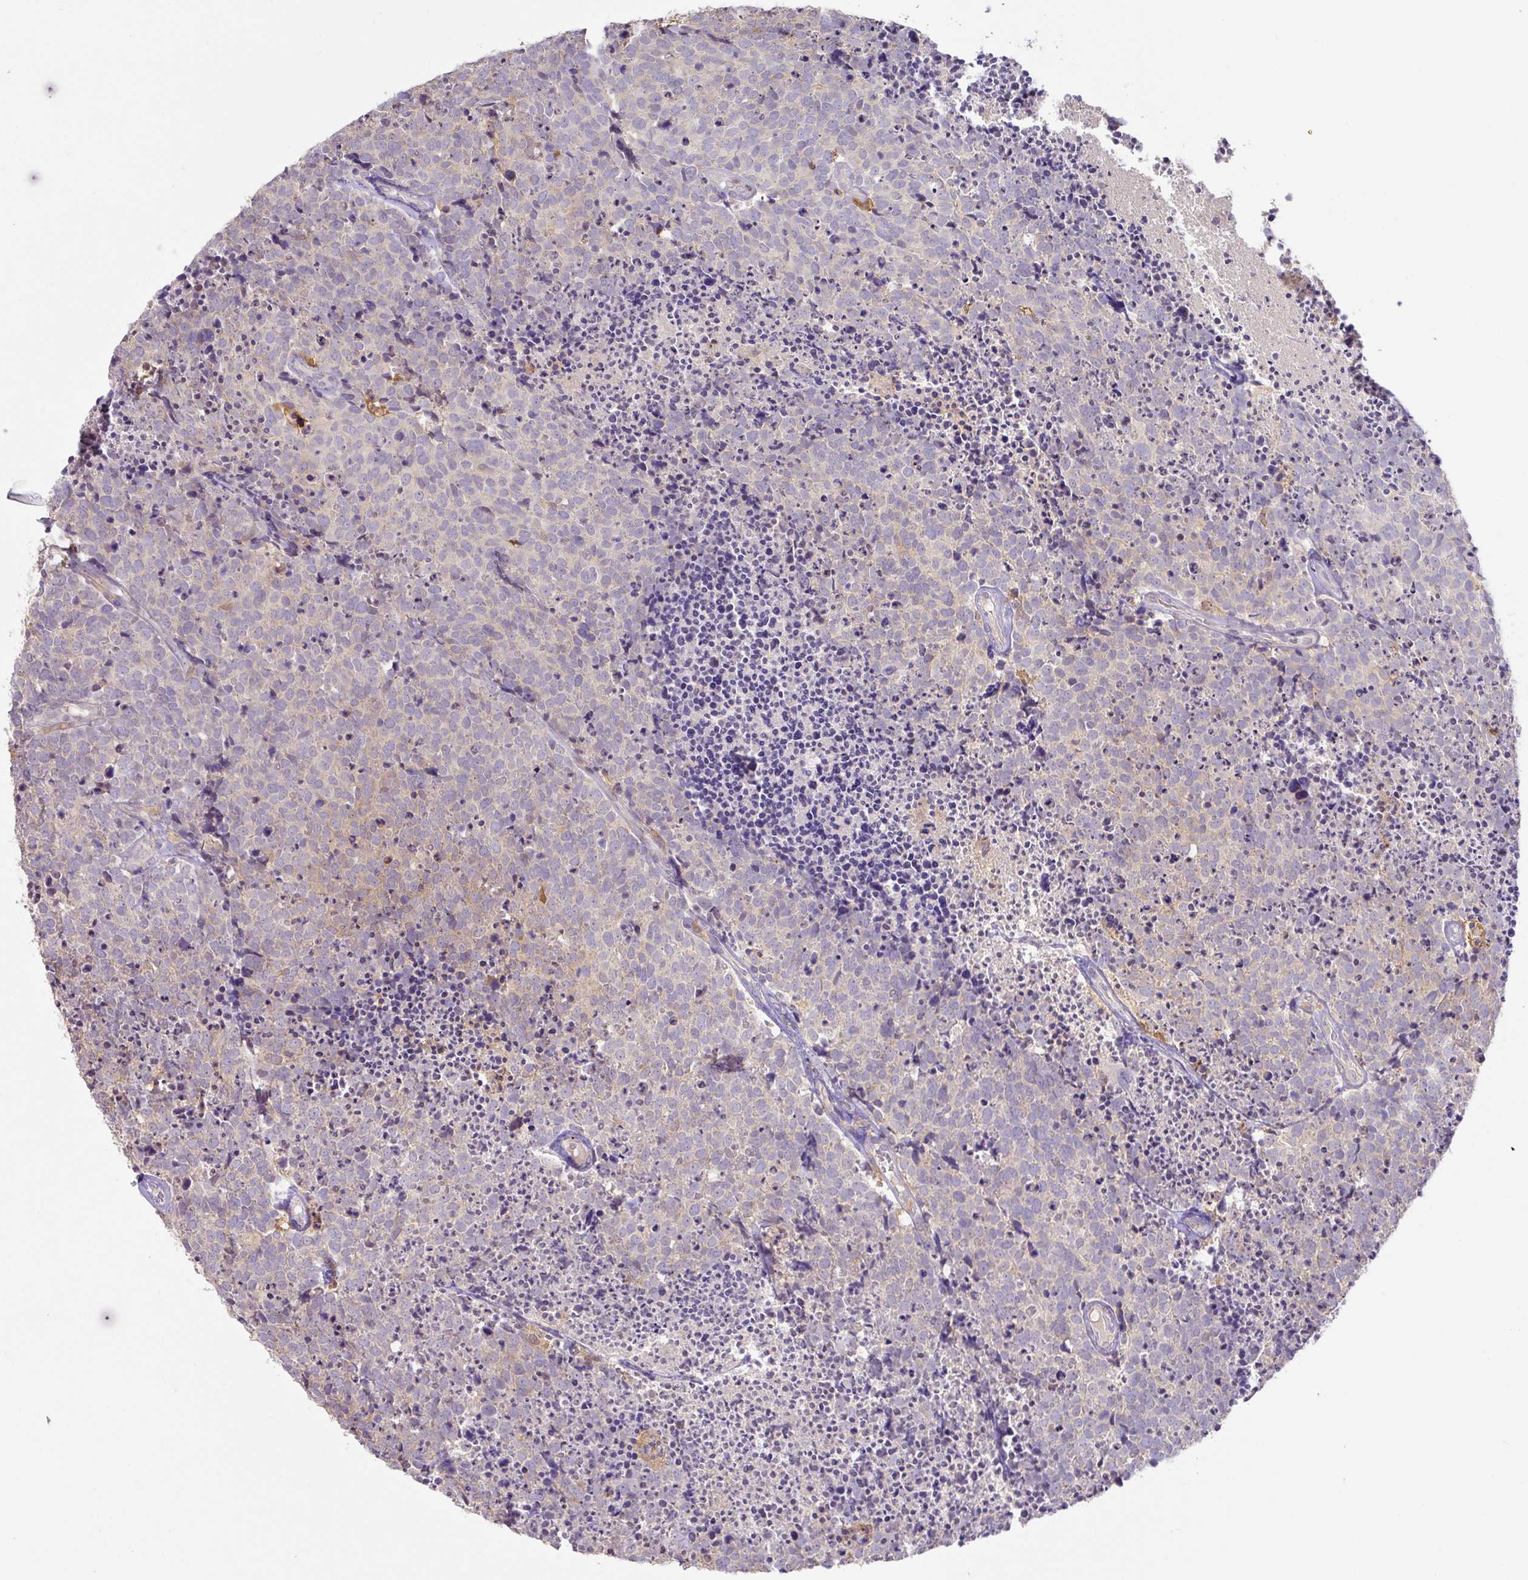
{"staining": {"intensity": "weak", "quantity": "<25%", "location": "cytoplasmic/membranous"}, "tissue": "carcinoid", "cell_type": "Tumor cells", "image_type": "cancer", "snomed": [{"axis": "morphology", "description": "Carcinoid, malignant, NOS"}, {"axis": "topography", "description": "Skin"}], "caption": "An immunohistochemistry (IHC) histopathology image of carcinoid is shown. There is no staining in tumor cells of carcinoid.", "gene": "GCNT7", "patient": {"sex": "female", "age": 79}}